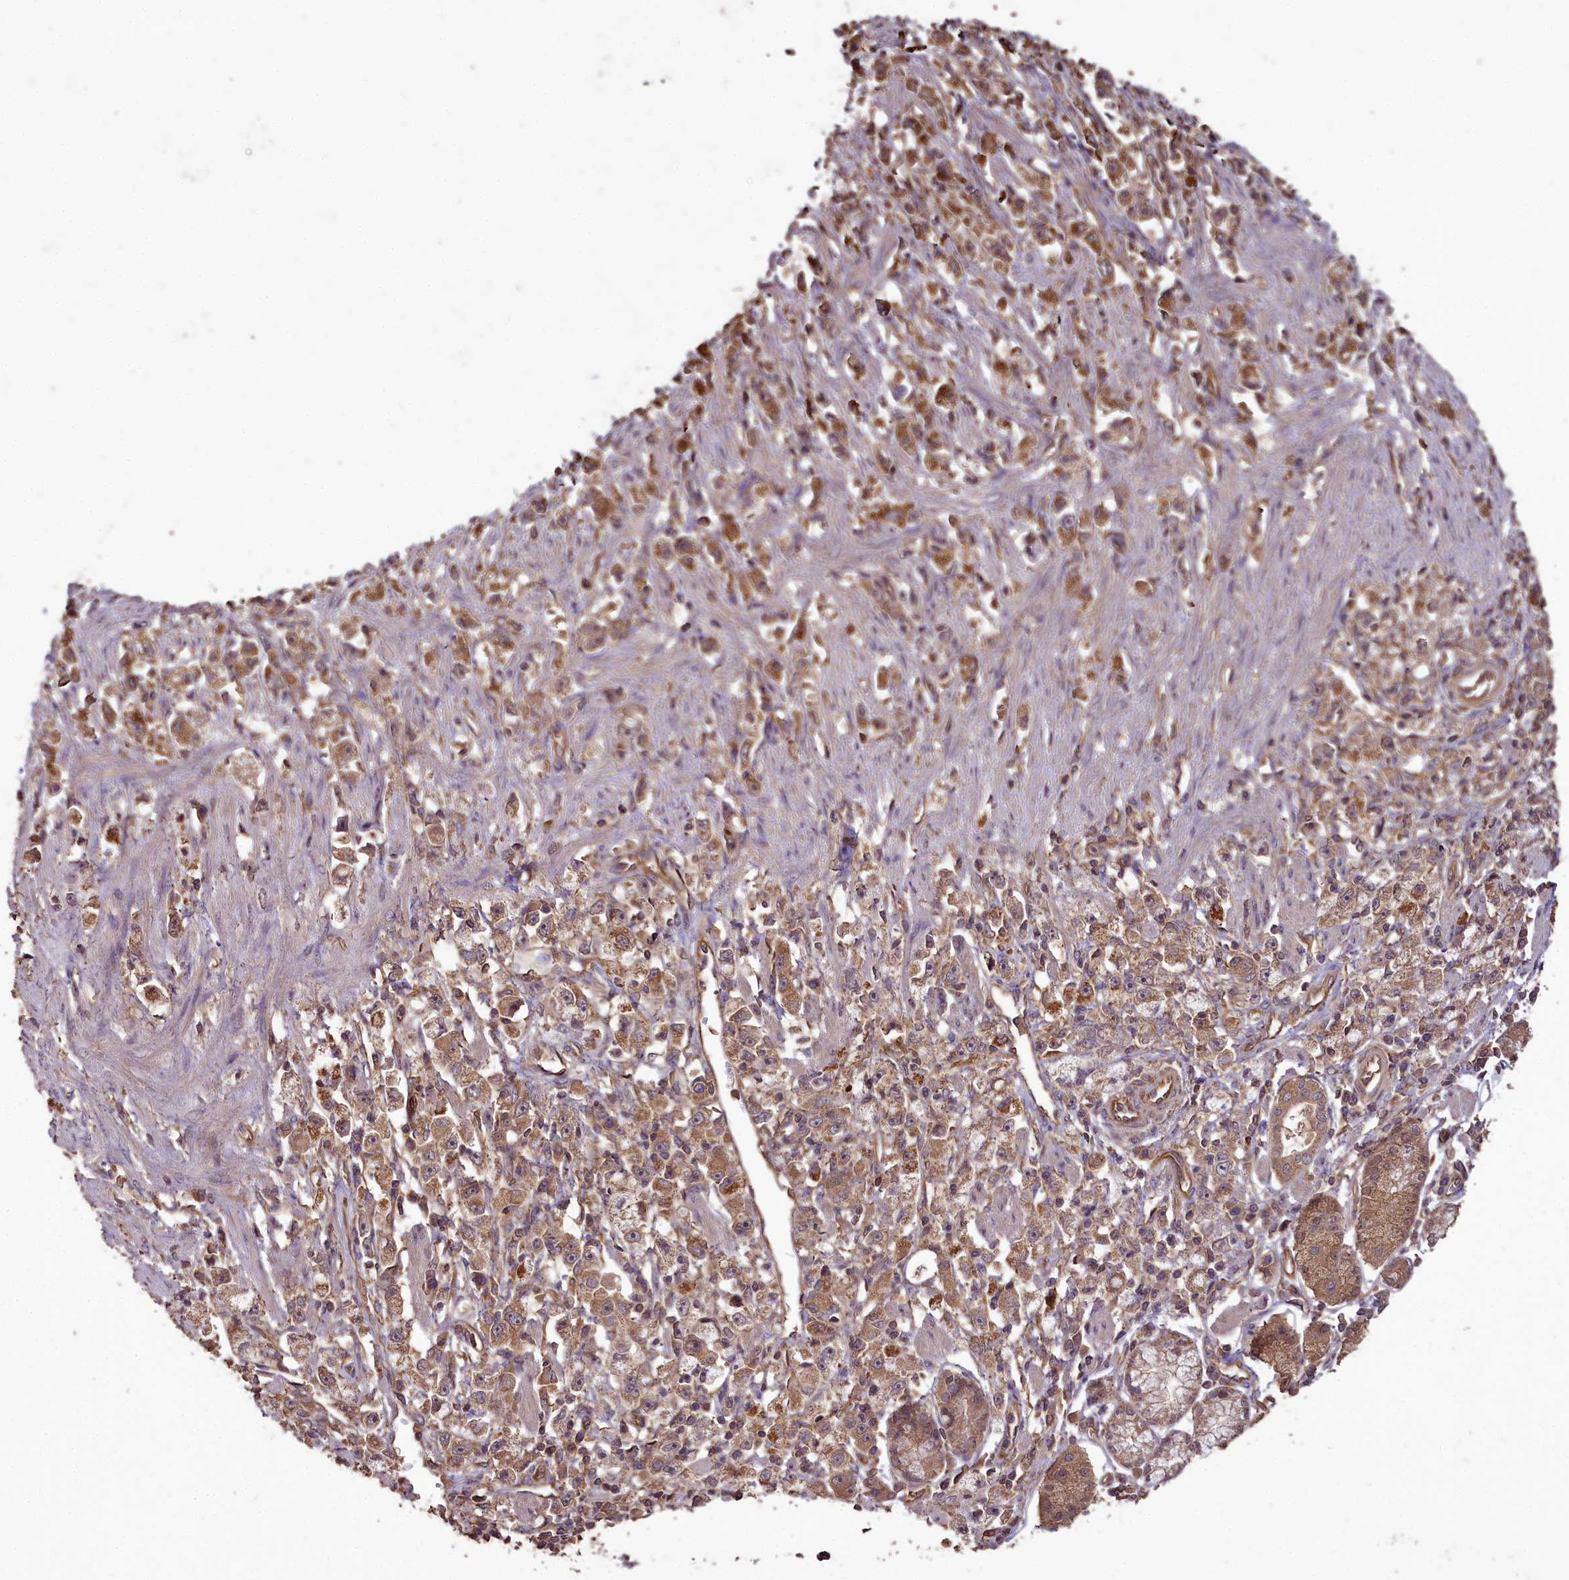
{"staining": {"intensity": "moderate", "quantity": ">75%", "location": "cytoplasmic/membranous"}, "tissue": "stomach cancer", "cell_type": "Tumor cells", "image_type": "cancer", "snomed": [{"axis": "morphology", "description": "Adenocarcinoma, NOS"}, {"axis": "topography", "description": "Stomach"}], "caption": "This photomicrograph exhibits IHC staining of human adenocarcinoma (stomach), with medium moderate cytoplasmic/membranous positivity in approximately >75% of tumor cells.", "gene": "TTLL10", "patient": {"sex": "female", "age": 59}}